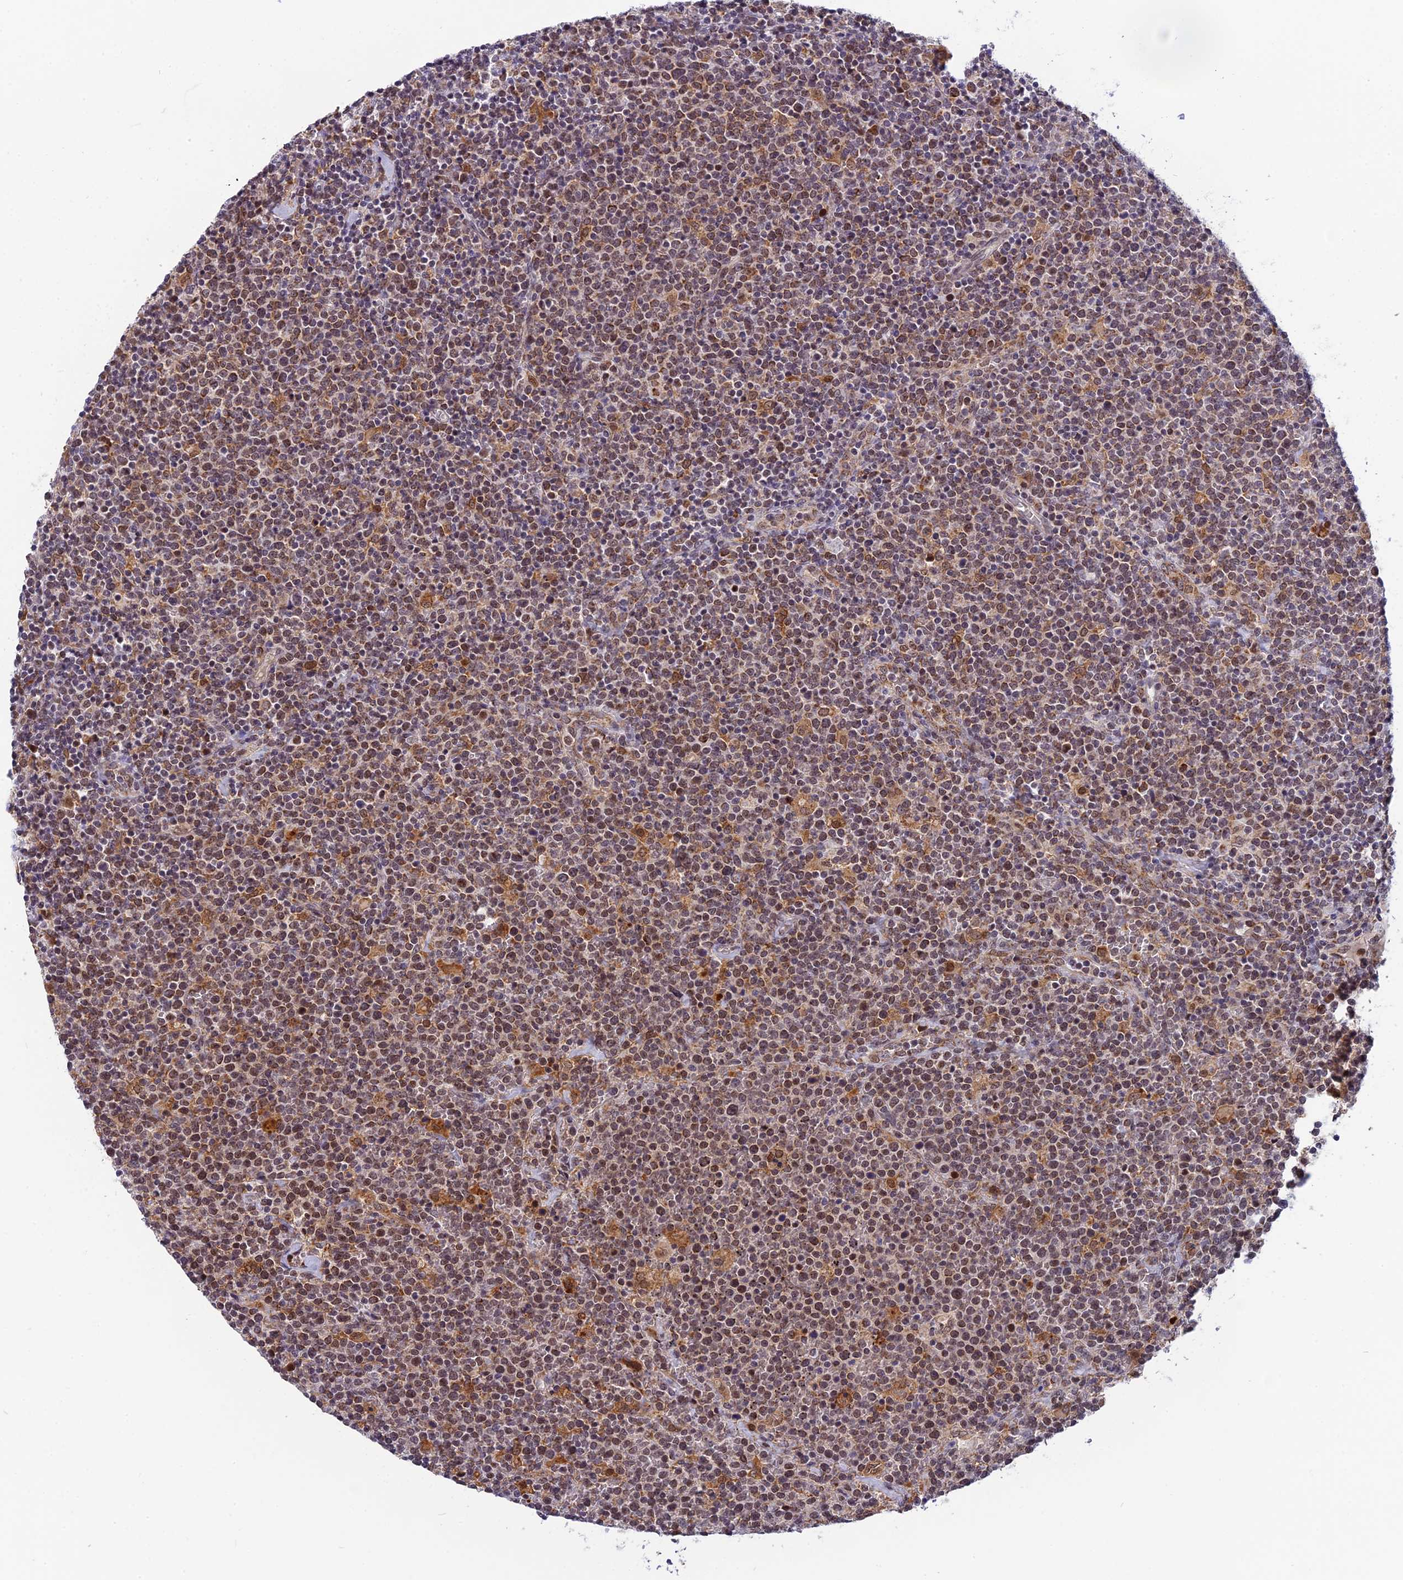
{"staining": {"intensity": "moderate", "quantity": ">75%", "location": "nuclear"}, "tissue": "lymphoma", "cell_type": "Tumor cells", "image_type": "cancer", "snomed": [{"axis": "morphology", "description": "Malignant lymphoma, non-Hodgkin's type, High grade"}, {"axis": "topography", "description": "Lymph node"}], "caption": "Lymphoma was stained to show a protein in brown. There is medium levels of moderate nuclear expression in approximately >75% of tumor cells.", "gene": "CMC1", "patient": {"sex": "male", "age": 61}}